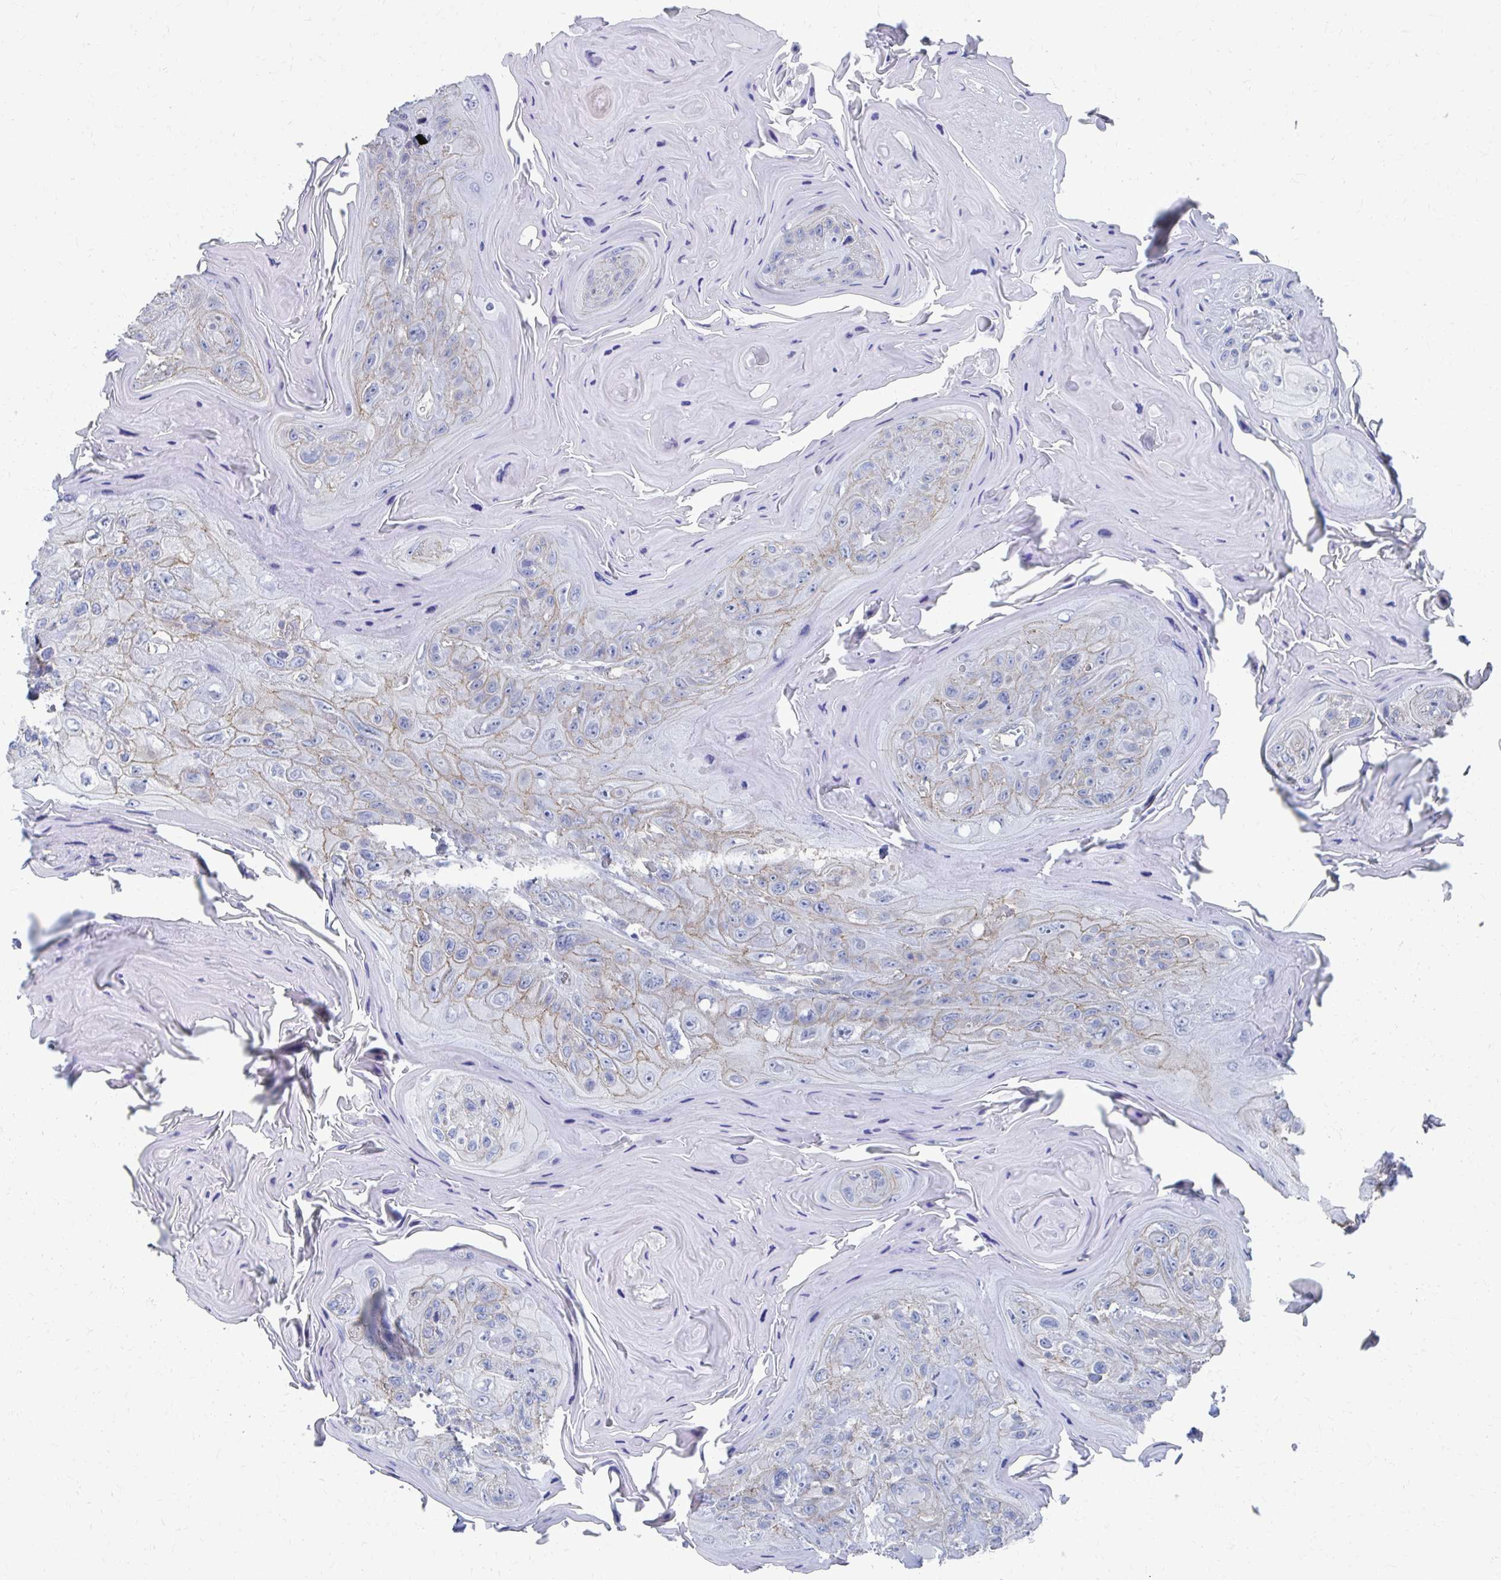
{"staining": {"intensity": "weak", "quantity": "25%-75%", "location": "cytoplasmic/membranous"}, "tissue": "head and neck cancer", "cell_type": "Tumor cells", "image_type": "cancer", "snomed": [{"axis": "morphology", "description": "Squamous cell carcinoma, NOS"}, {"axis": "topography", "description": "Head-Neck"}], "caption": "High-magnification brightfield microscopy of head and neck cancer (squamous cell carcinoma) stained with DAB (3,3'-diaminobenzidine) (brown) and counterstained with hematoxylin (blue). tumor cells exhibit weak cytoplasmic/membranous staining is appreciated in about25%-75% of cells.", "gene": "PLEKHG7", "patient": {"sex": "female", "age": 59}}